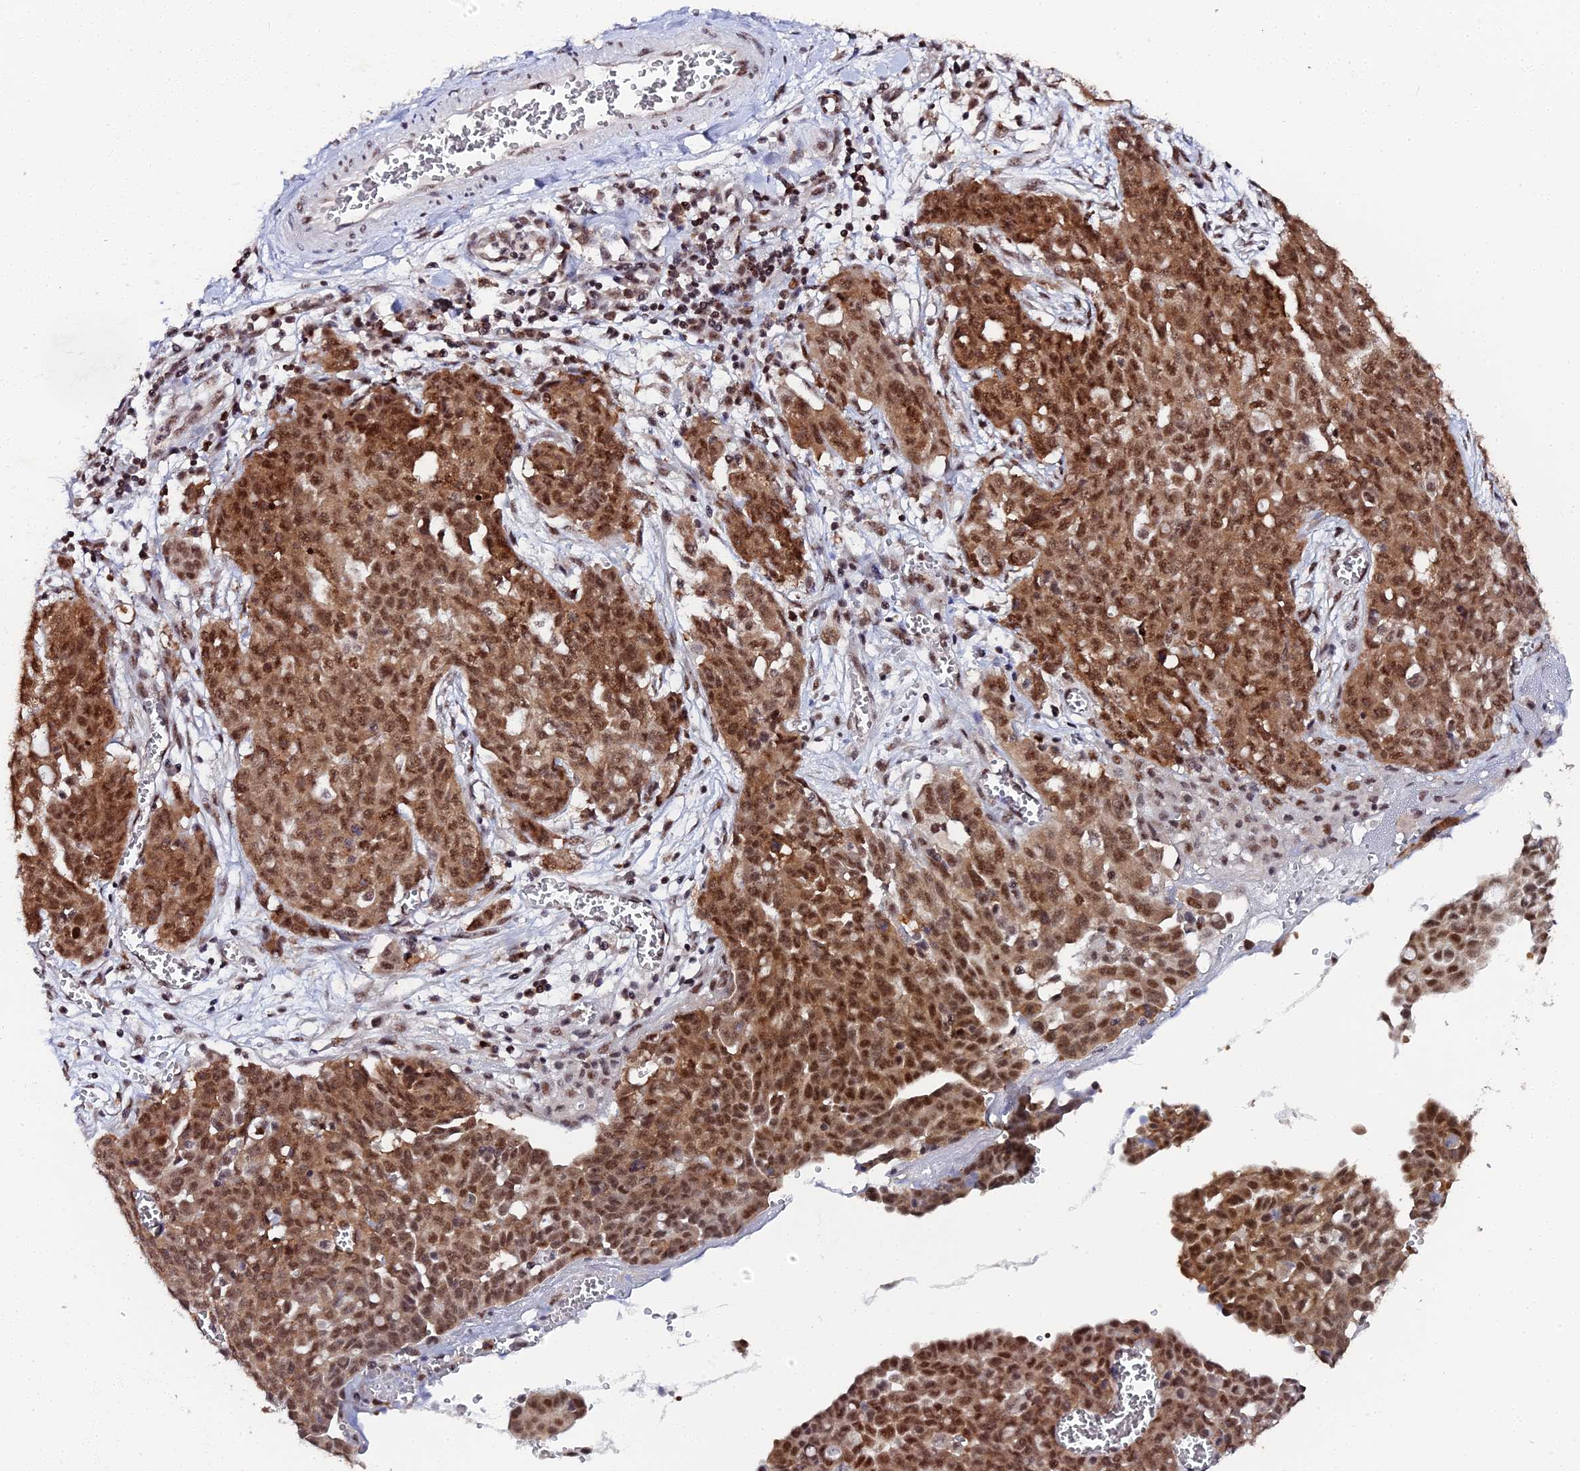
{"staining": {"intensity": "strong", "quantity": ">75%", "location": "cytoplasmic/membranous,nuclear"}, "tissue": "ovarian cancer", "cell_type": "Tumor cells", "image_type": "cancer", "snomed": [{"axis": "morphology", "description": "Cystadenocarcinoma, serous, NOS"}, {"axis": "topography", "description": "Soft tissue"}, {"axis": "topography", "description": "Ovary"}], "caption": "This image demonstrates immunohistochemistry staining of human serous cystadenocarcinoma (ovarian), with high strong cytoplasmic/membranous and nuclear positivity in approximately >75% of tumor cells.", "gene": "MAGOHB", "patient": {"sex": "female", "age": 57}}